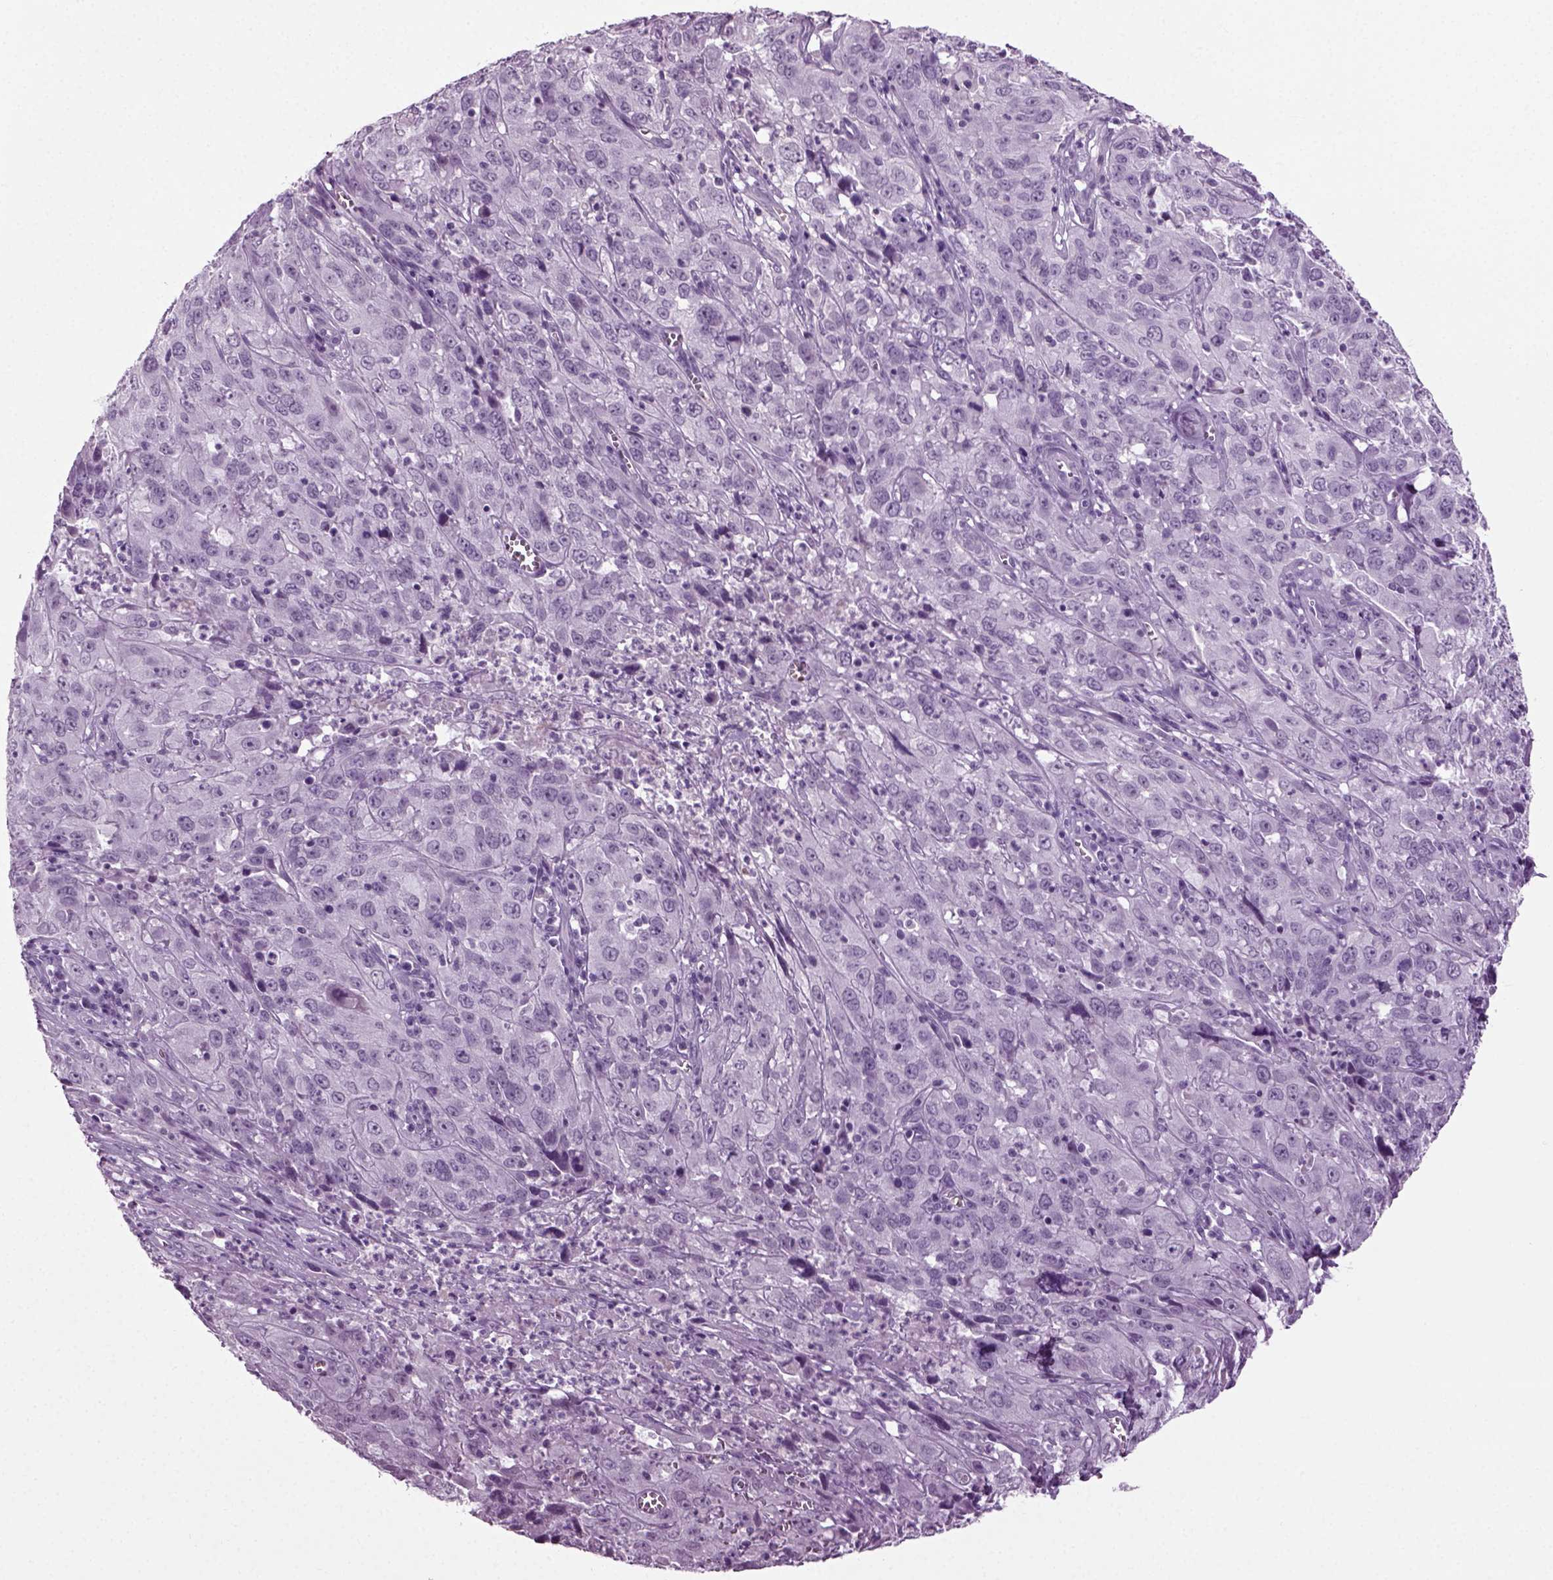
{"staining": {"intensity": "negative", "quantity": "none", "location": "none"}, "tissue": "cervical cancer", "cell_type": "Tumor cells", "image_type": "cancer", "snomed": [{"axis": "morphology", "description": "Squamous cell carcinoma, NOS"}, {"axis": "topography", "description": "Cervix"}], "caption": "Human squamous cell carcinoma (cervical) stained for a protein using immunohistochemistry demonstrates no staining in tumor cells.", "gene": "ZC2HC1C", "patient": {"sex": "female", "age": 32}}